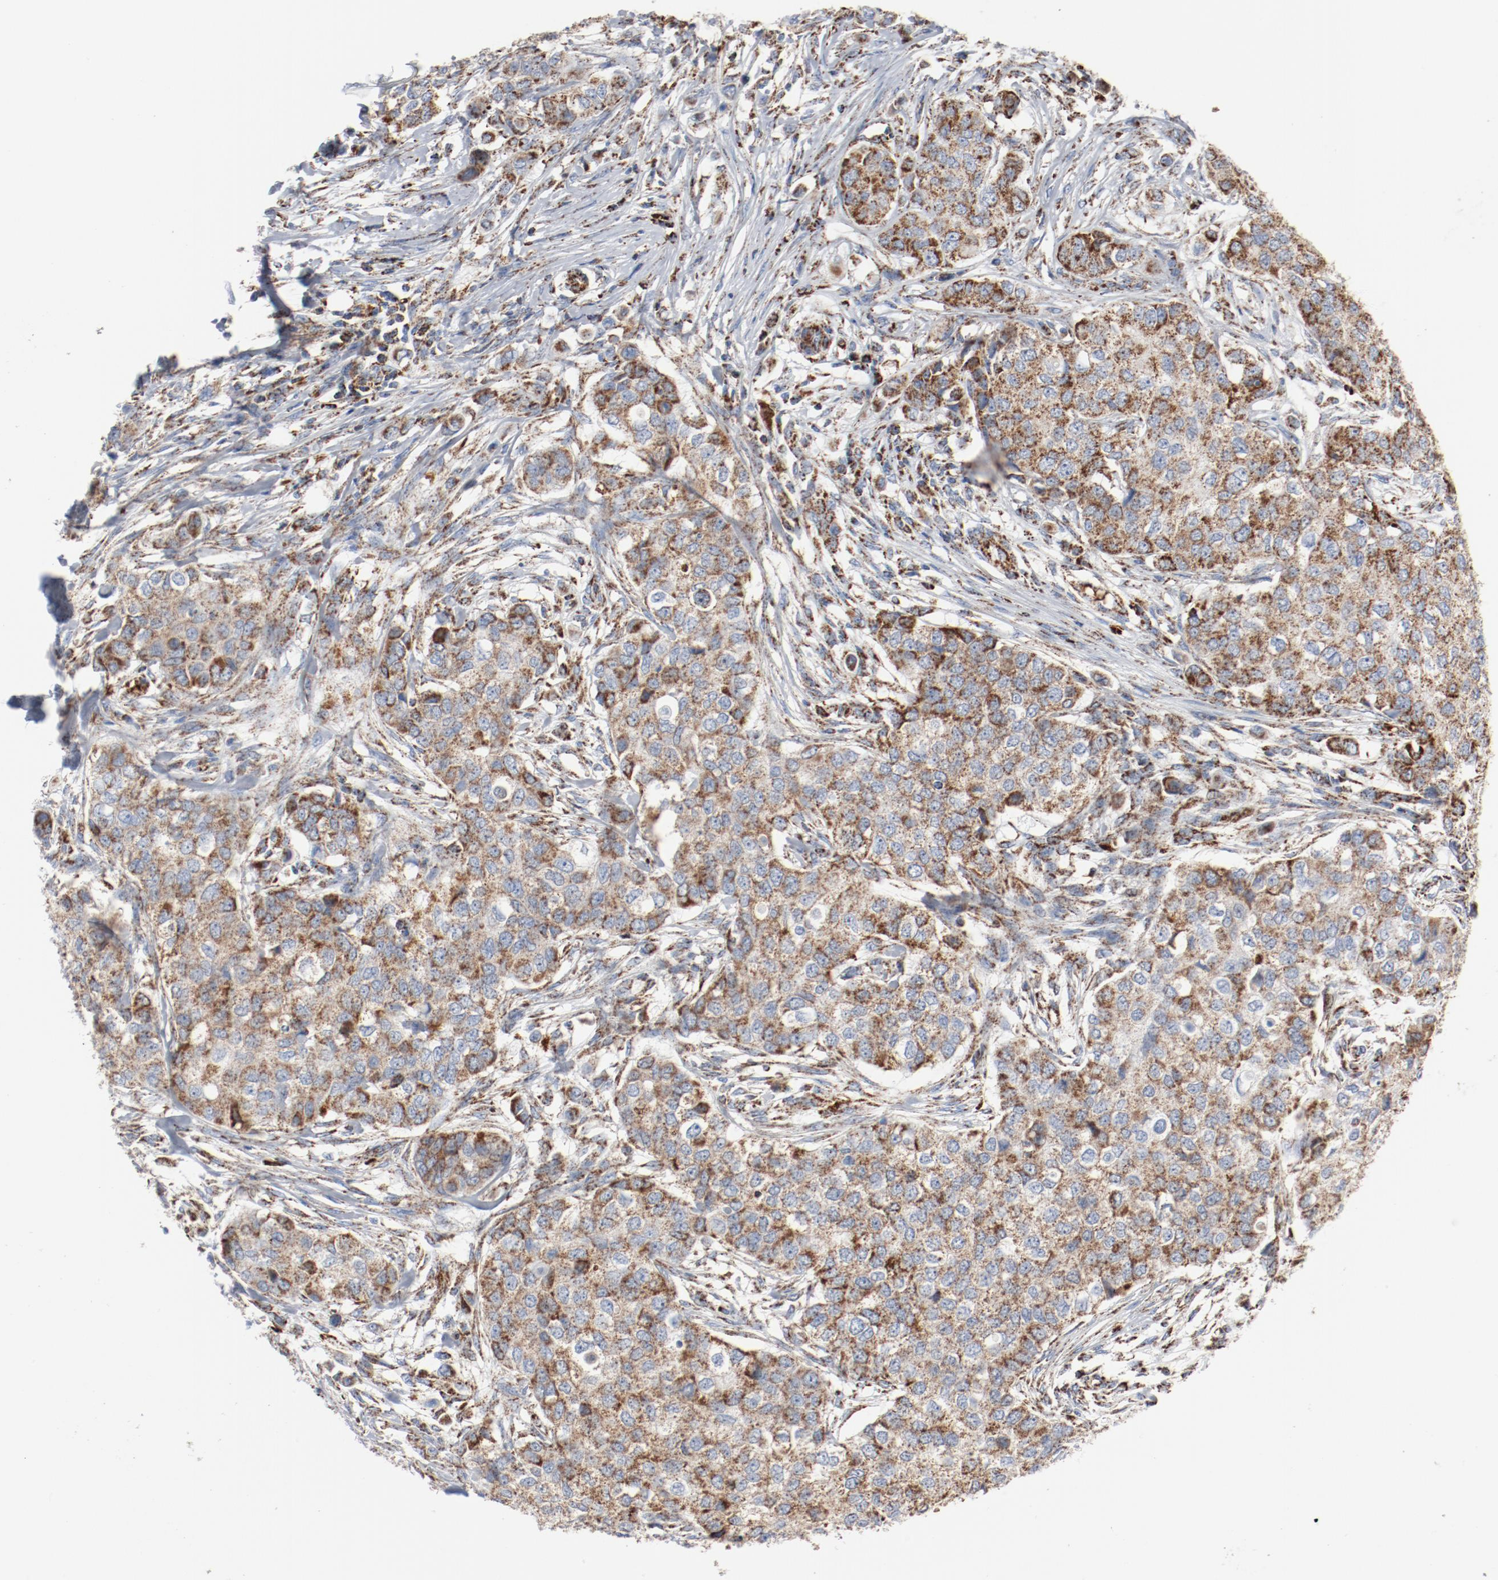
{"staining": {"intensity": "moderate", "quantity": ">75%", "location": "cytoplasmic/membranous"}, "tissue": "breast cancer", "cell_type": "Tumor cells", "image_type": "cancer", "snomed": [{"axis": "morphology", "description": "Normal tissue, NOS"}, {"axis": "morphology", "description": "Duct carcinoma"}, {"axis": "topography", "description": "Breast"}], "caption": "Immunohistochemical staining of breast intraductal carcinoma exhibits moderate cytoplasmic/membranous protein expression in approximately >75% of tumor cells.", "gene": "NDUFB8", "patient": {"sex": "female", "age": 49}}